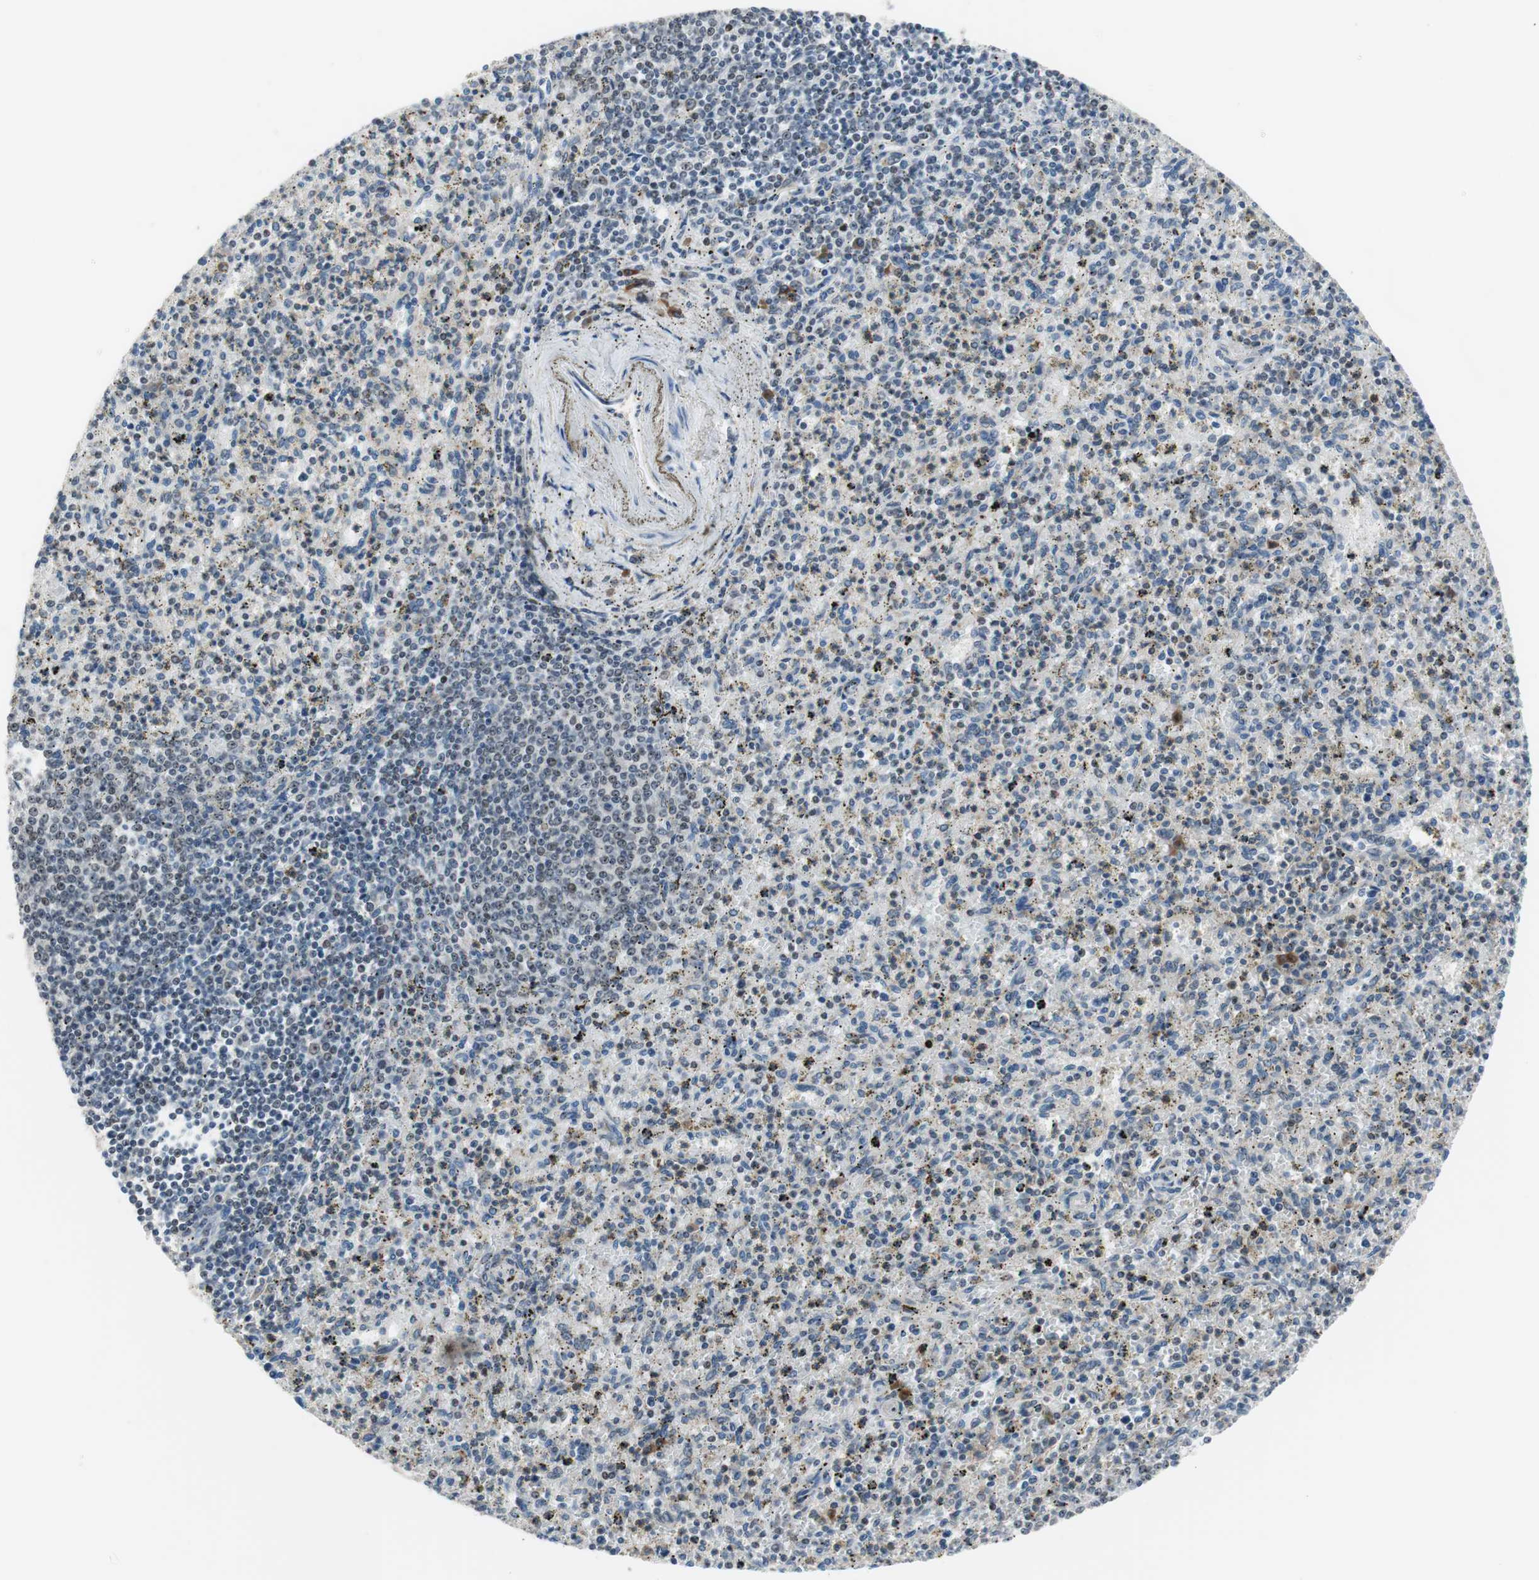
{"staining": {"intensity": "weak", "quantity": "<25%", "location": "cytoplasmic/membranous"}, "tissue": "spleen", "cell_type": "Cells in red pulp", "image_type": "normal", "snomed": [{"axis": "morphology", "description": "Normal tissue, NOS"}, {"axis": "topography", "description": "Spleen"}], "caption": "Immunohistochemical staining of benign spleen reveals no significant expression in cells in red pulp. The staining was performed using DAB to visualize the protein expression in brown, while the nuclei were stained in blue with hematoxylin (Magnification: 20x).", "gene": "TMED7", "patient": {"sex": "male", "age": 72}}